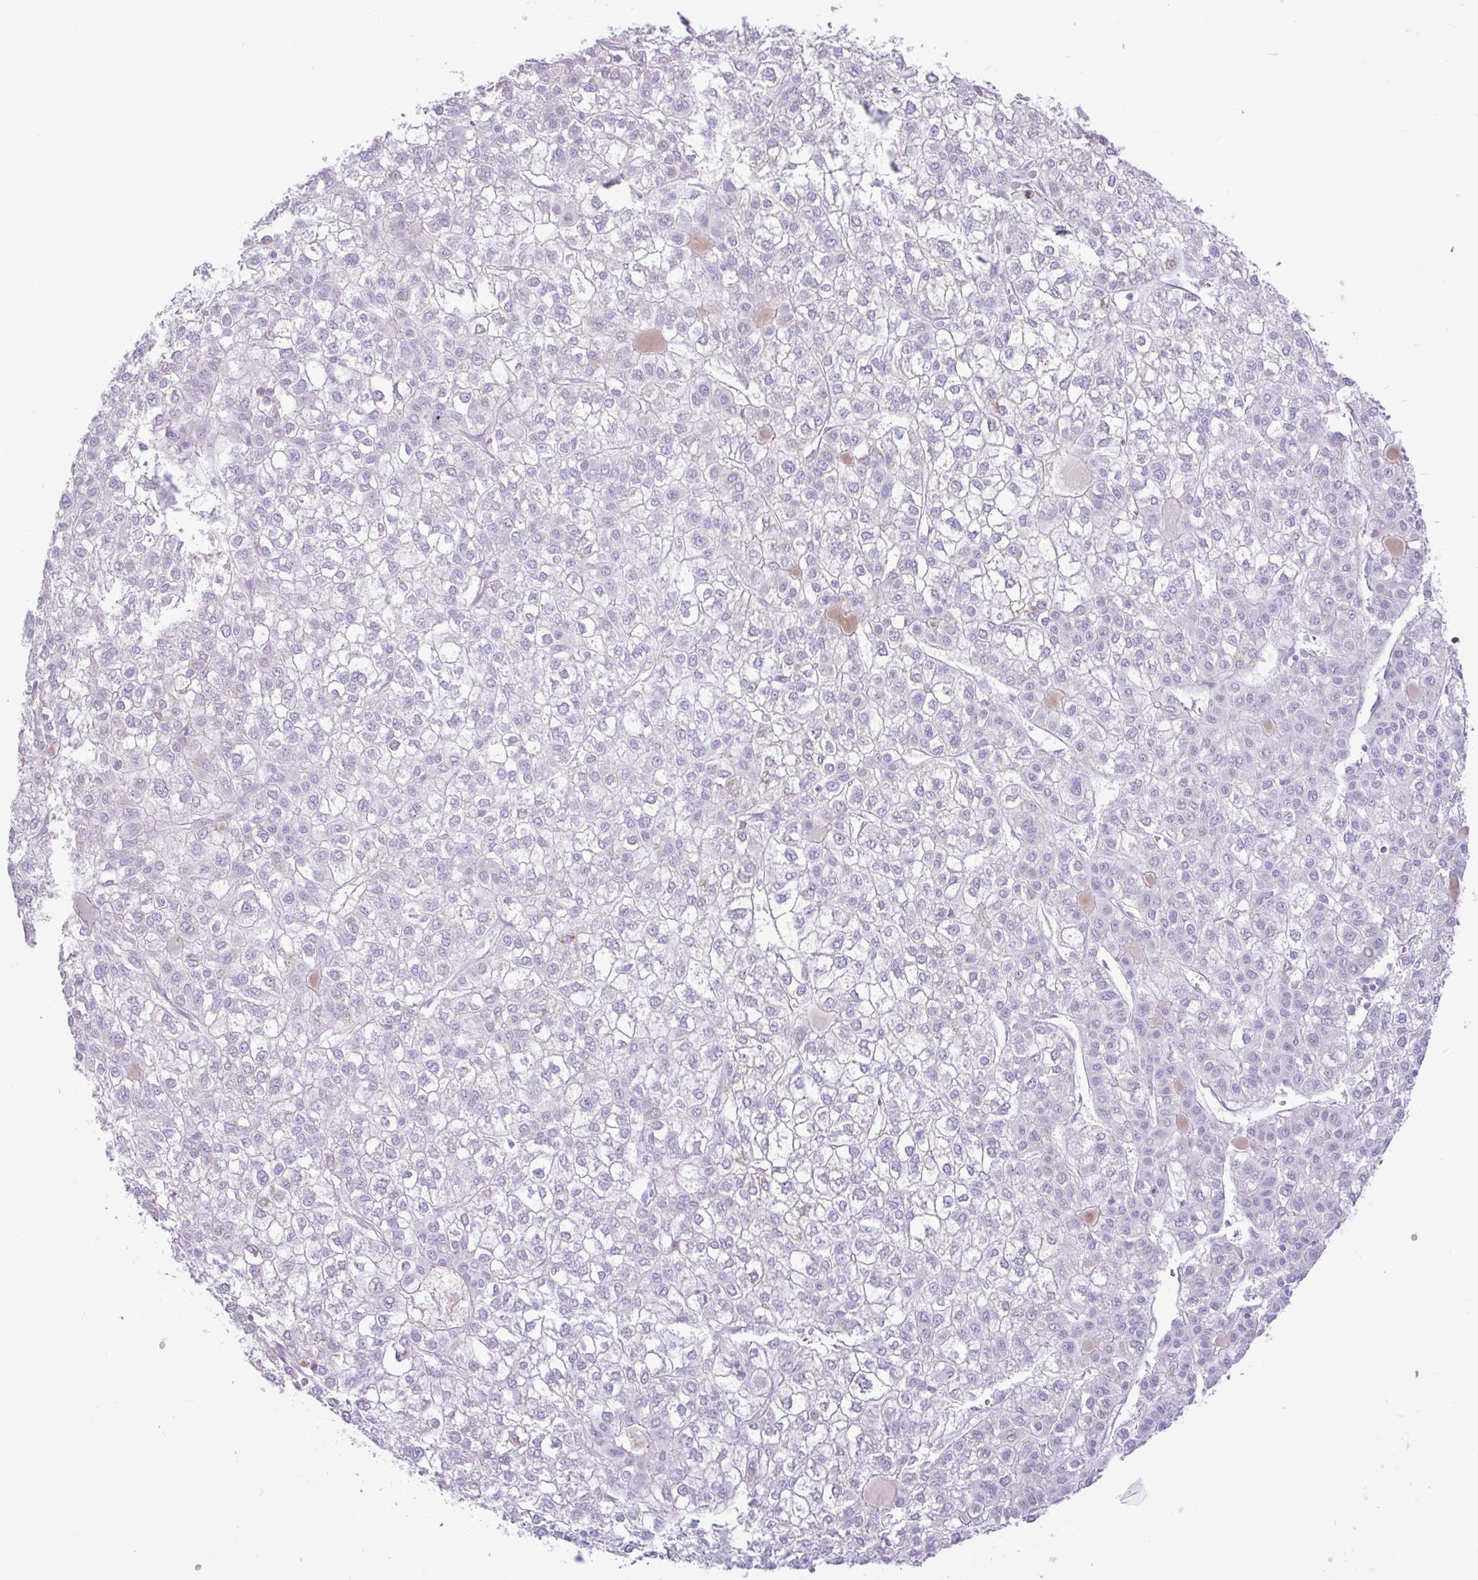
{"staining": {"intensity": "negative", "quantity": "none", "location": "none"}, "tissue": "liver cancer", "cell_type": "Tumor cells", "image_type": "cancer", "snomed": [{"axis": "morphology", "description": "Carcinoma, Hepatocellular, NOS"}, {"axis": "topography", "description": "Liver"}], "caption": "DAB immunohistochemical staining of liver cancer (hepatocellular carcinoma) displays no significant expression in tumor cells. The staining is performed using DAB (3,3'-diaminobenzidine) brown chromogen with nuclei counter-stained in using hematoxylin.", "gene": "ZNF101", "patient": {"sex": "female", "age": 43}}